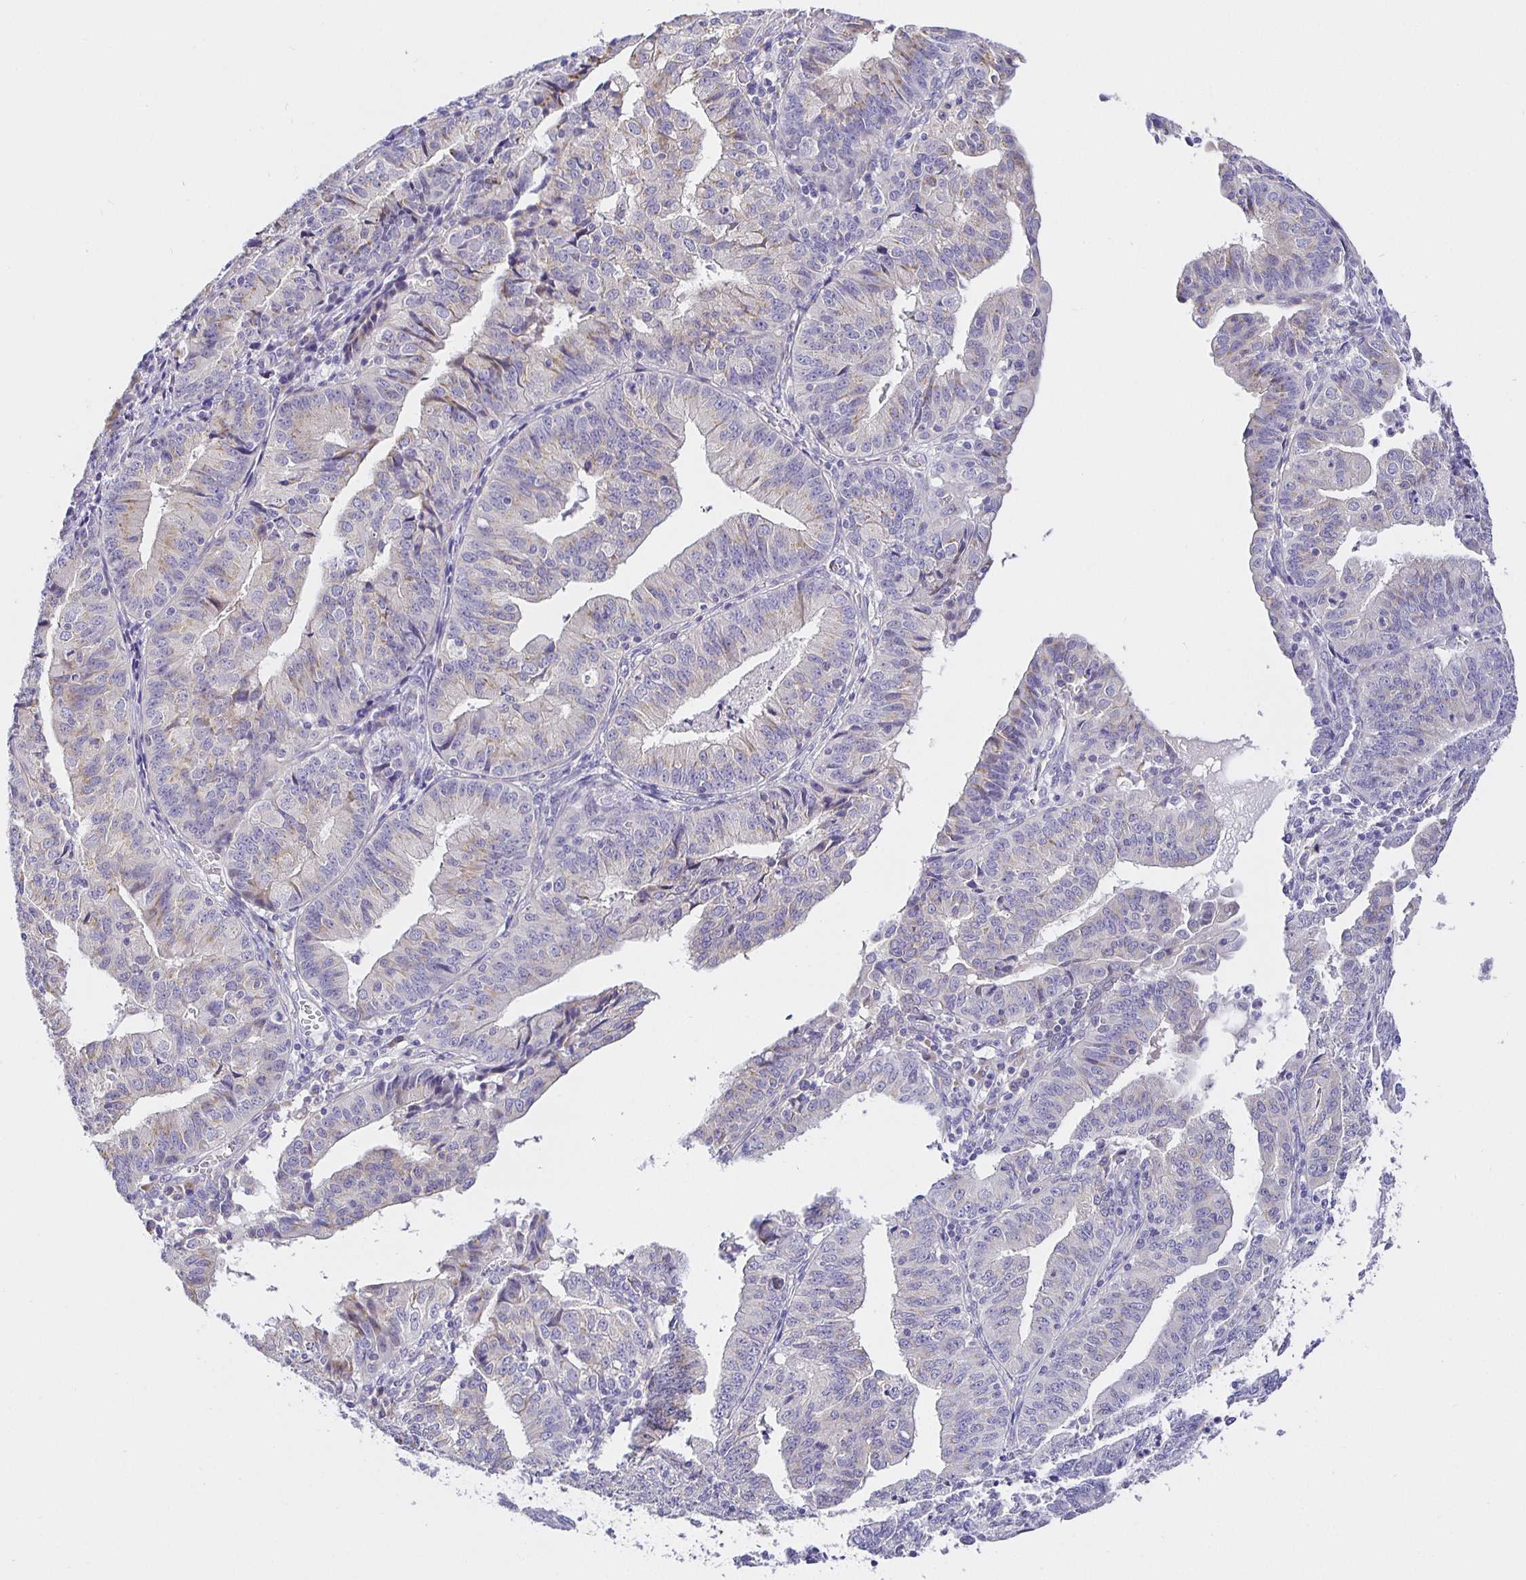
{"staining": {"intensity": "negative", "quantity": "none", "location": "none"}, "tissue": "endometrial cancer", "cell_type": "Tumor cells", "image_type": "cancer", "snomed": [{"axis": "morphology", "description": "Adenocarcinoma, NOS"}, {"axis": "topography", "description": "Endometrium"}], "caption": "DAB (3,3'-diaminobenzidine) immunohistochemical staining of human endometrial cancer reveals no significant expression in tumor cells. (DAB (3,3'-diaminobenzidine) immunohistochemistry (IHC), high magnification).", "gene": "OPALIN", "patient": {"sex": "female", "age": 56}}